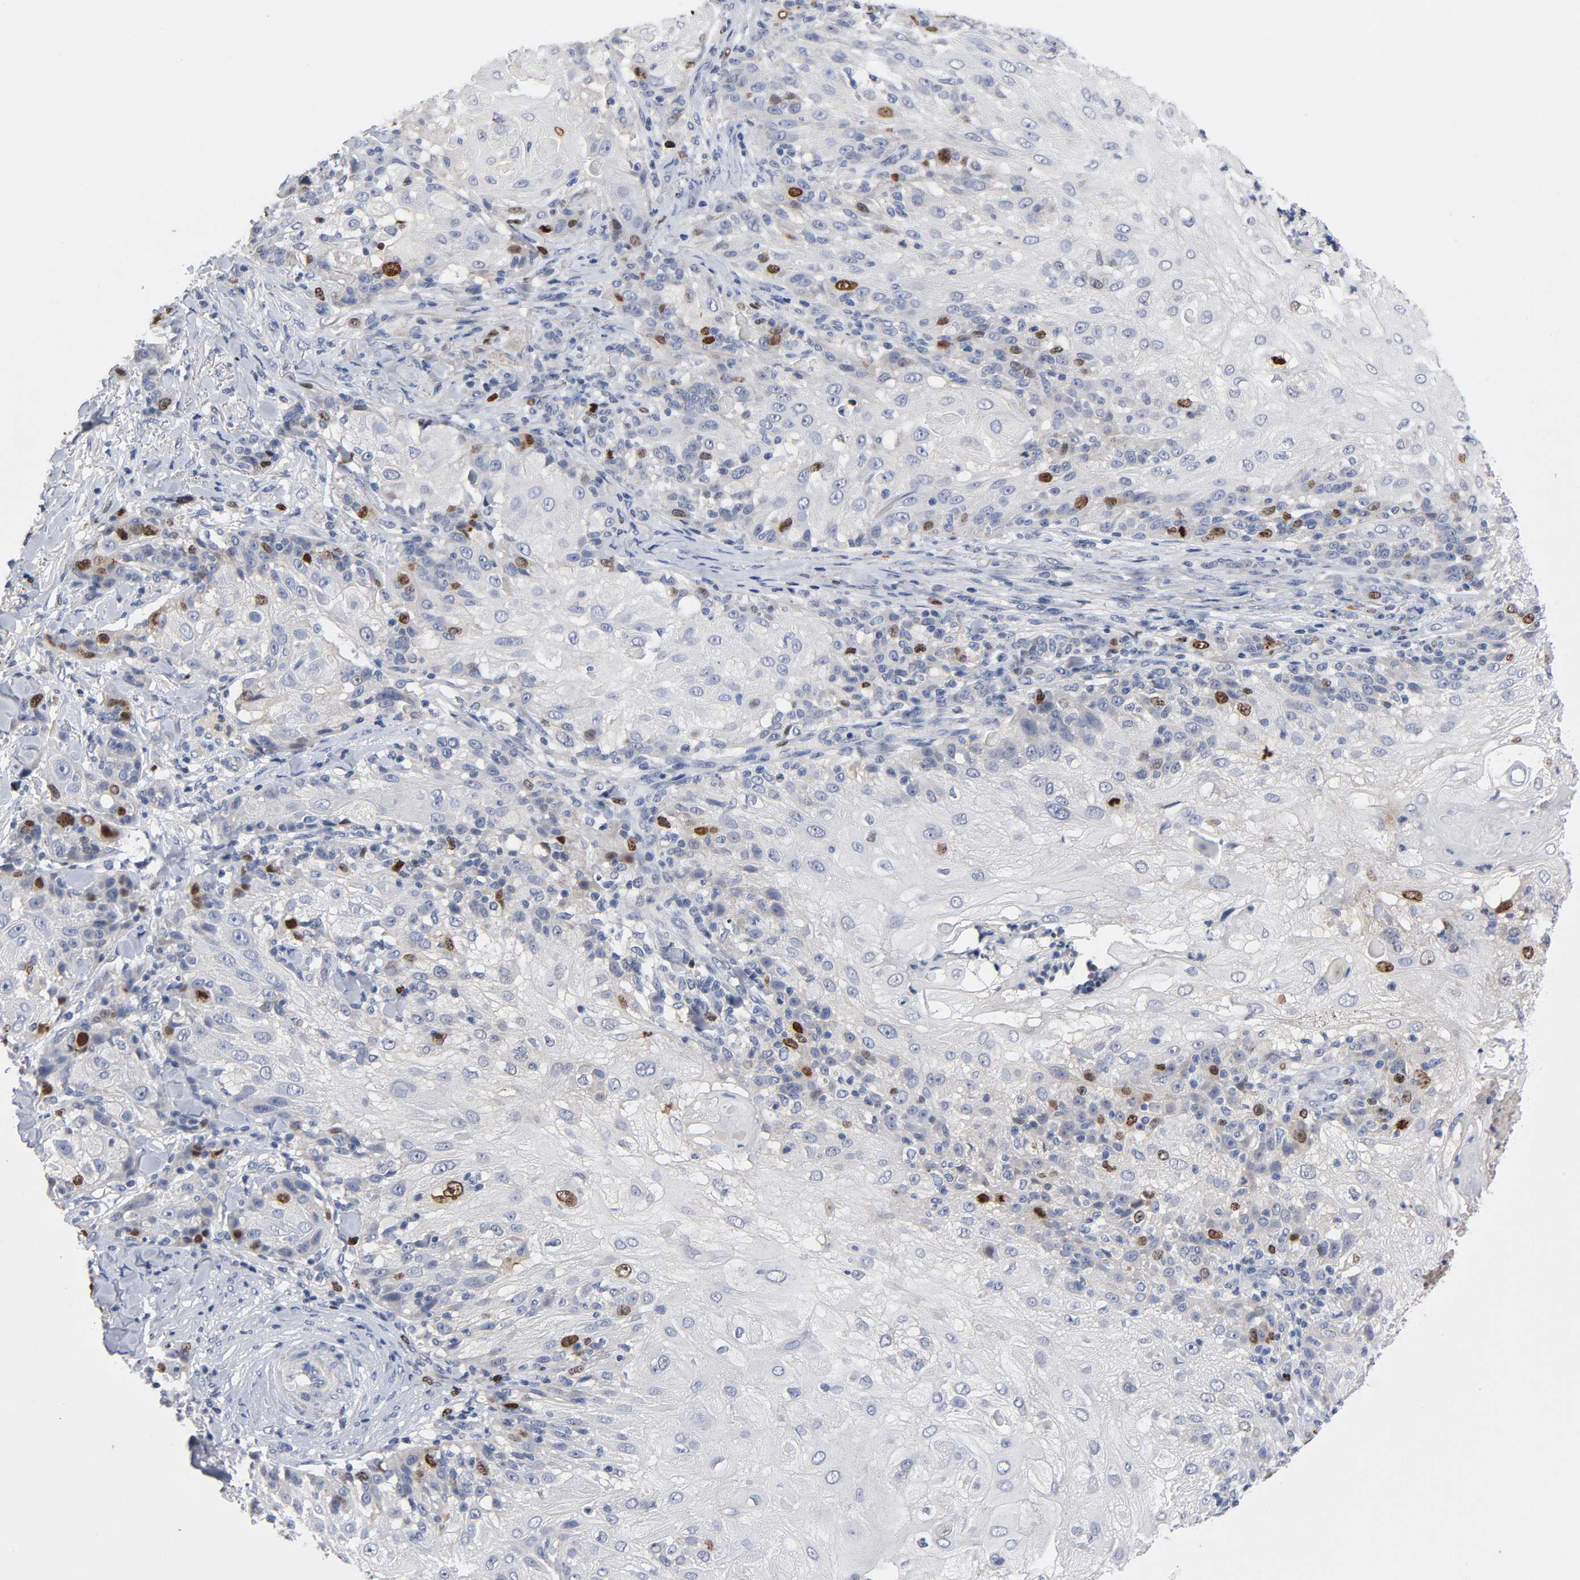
{"staining": {"intensity": "moderate", "quantity": "<25%", "location": "nuclear"}, "tissue": "skin cancer", "cell_type": "Tumor cells", "image_type": "cancer", "snomed": [{"axis": "morphology", "description": "Normal tissue, NOS"}, {"axis": "morphology", "description": "Squamous cell carcinoma, NOS"}, {"axis": "topography", "description": "Skin"}], "caption": "DAB immunohistochemical staining of human squamous cell carcinoma (skin) demonstrates moderate nuclear protein staining in about <25% of tumor cells.", "gene": "BIRC5", "patient": {"sex": "female", "age": 83}}